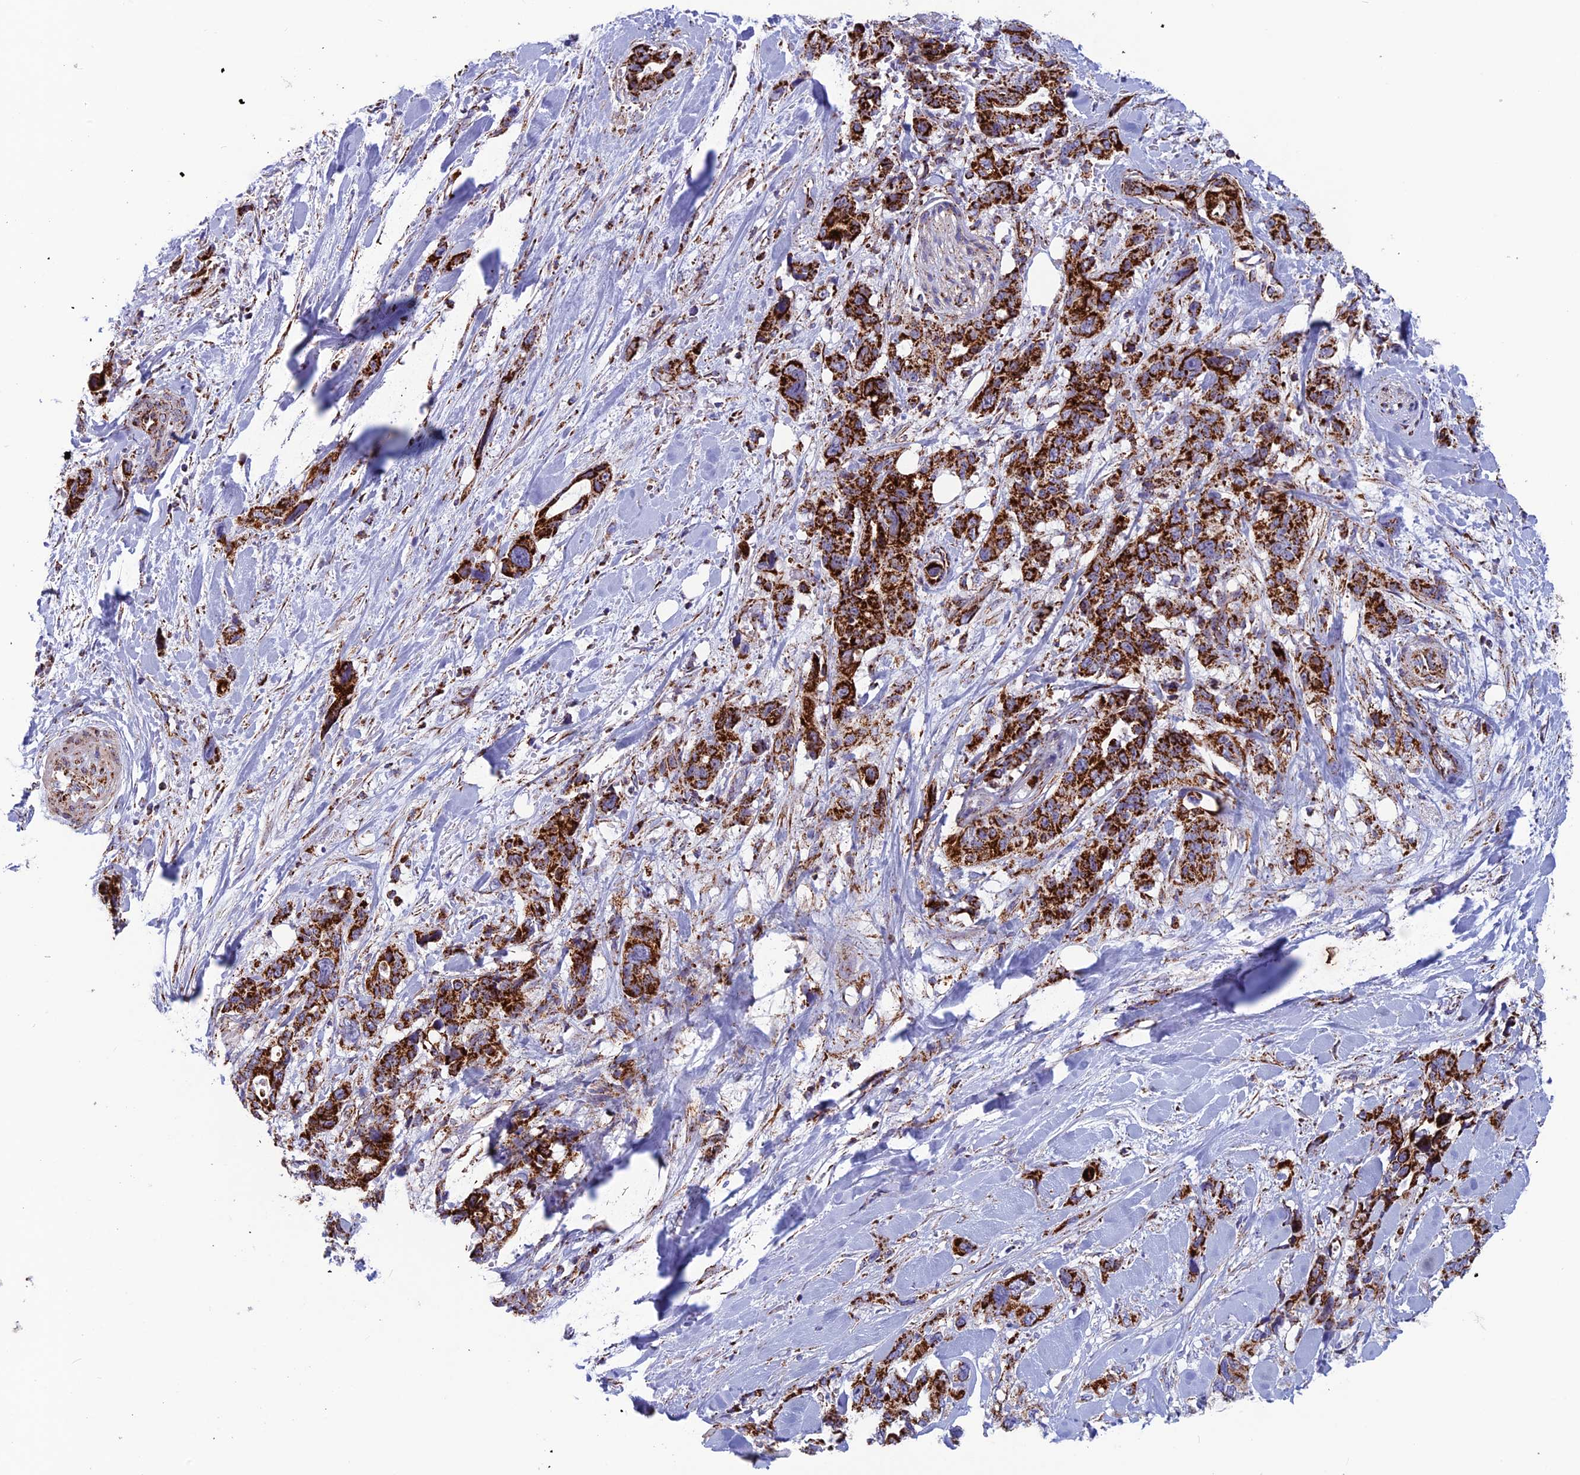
{"staining": {"intensity": "strong", "quantity": ">75%", "location": "cytoplasmic/membranous"}, "tissue": "pancreatic cancer", "cell_type": "Tumor cells", "image_type": "cancer", "snomed": [{"axis": "morphology", "description": "Adenocarcinoma, NOS"}, {"axis": "topography", "description": "Pancreas"}], "caption": "Adenocarcinoma (pancreatic) stained for a protein (brown) demonstrates strong cytoplasmic/membranous positive staining in approximately >75% of tumor cells.", "gene": "MRPS18B", "patient": {"sex": "male", "age": 46}}